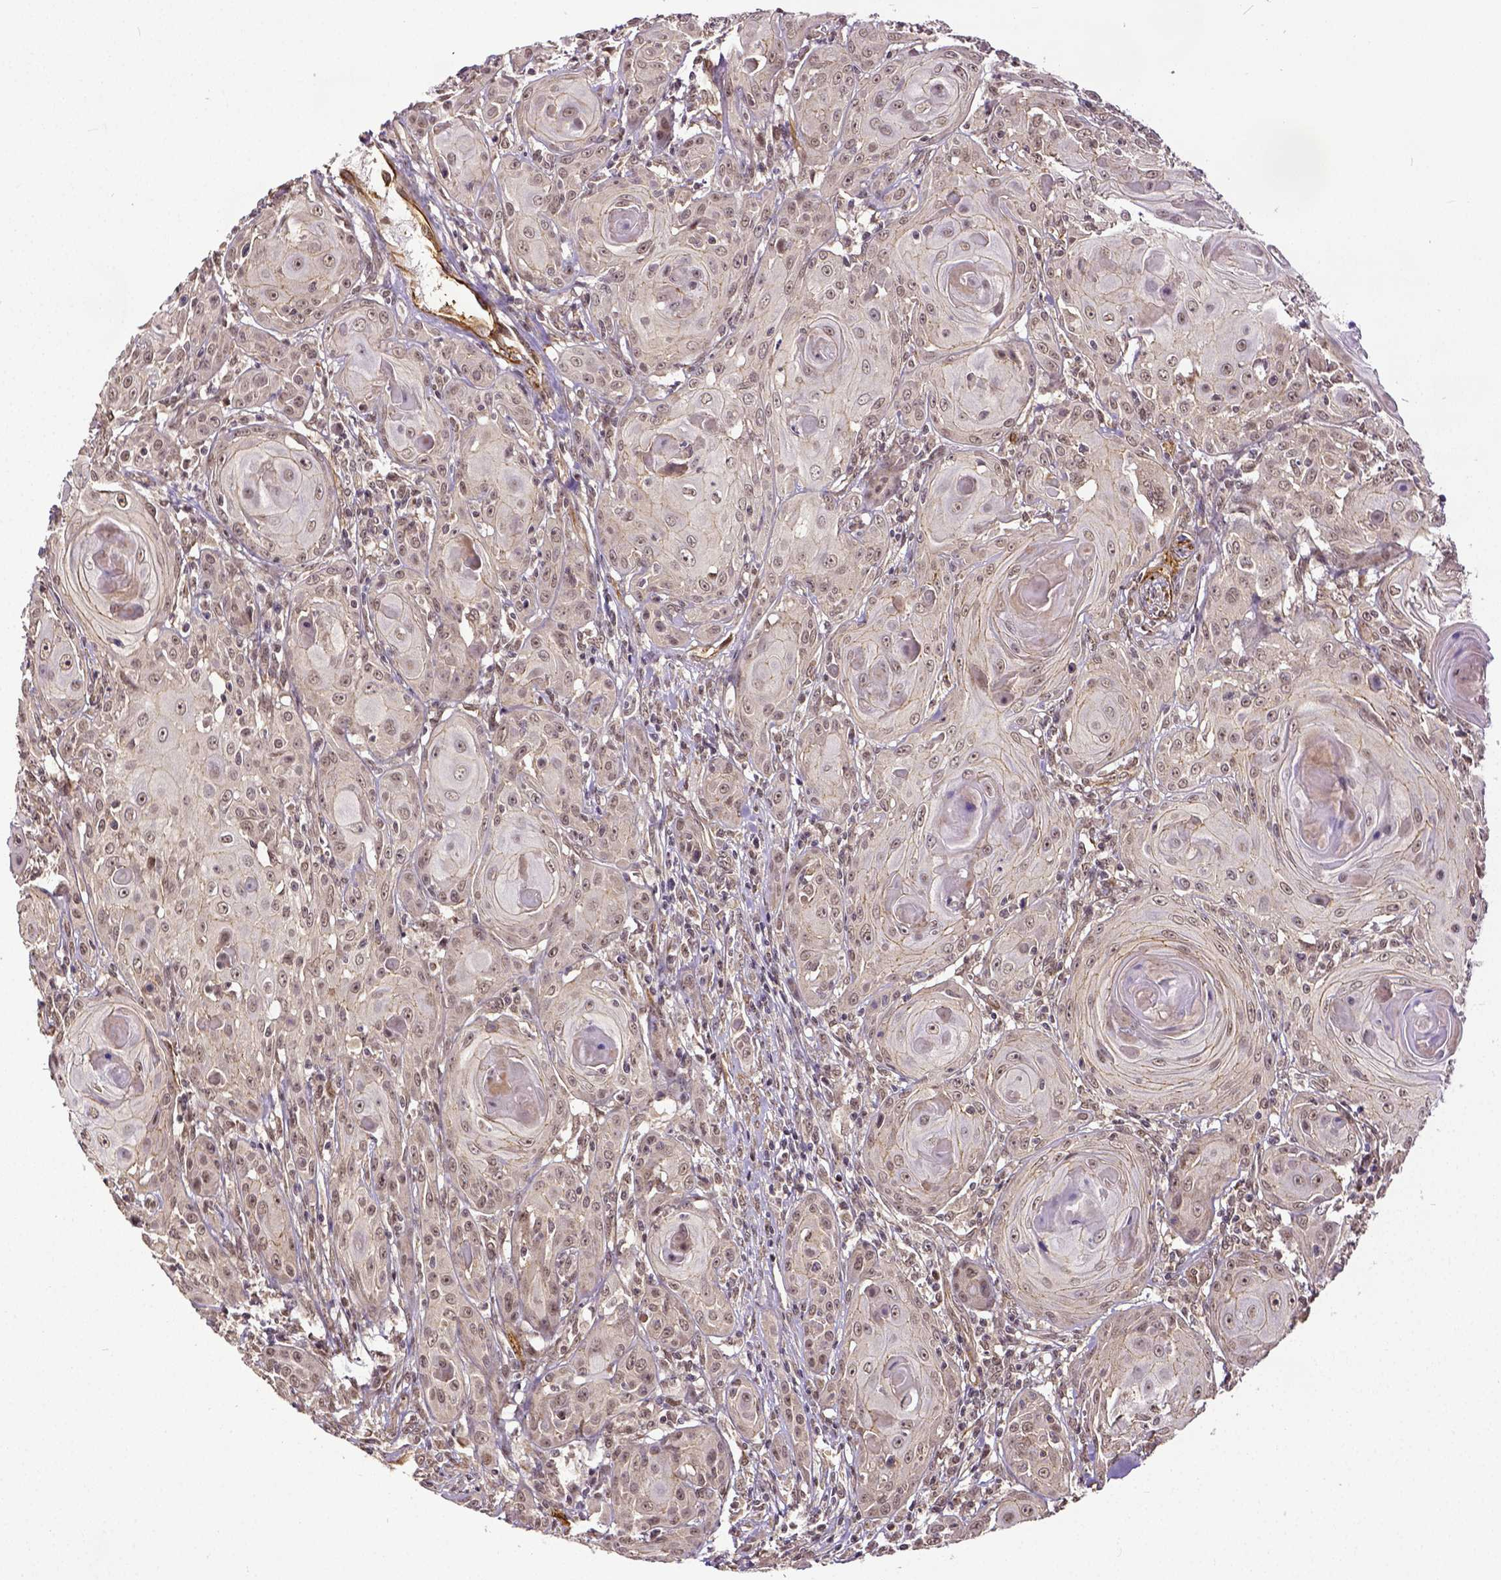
{"staining": {"intensity": "negative", "quantity": "none", "location": "none"}, "tissue": "head and neck cancer", "cell_type": "Tumor cells", "image_type": "cancer", "snomed": [{"axis": "morphology", "description": "Squamous cell carcinoma, NOS"}, {"axis": "topography", "description": "Head-Neck"}], "caption": "Tumor cells are negative for brown protein staining in head and neck cancer. The staining was performed using DAB (3,3'-diaminobenzidine) to visualize the protein expression in brown, while the nuclei were stained in blue with hematoxylin (Magnification: 20x).", "gene": "DICER1", "patient": {"sex": "female", "age": 80}}